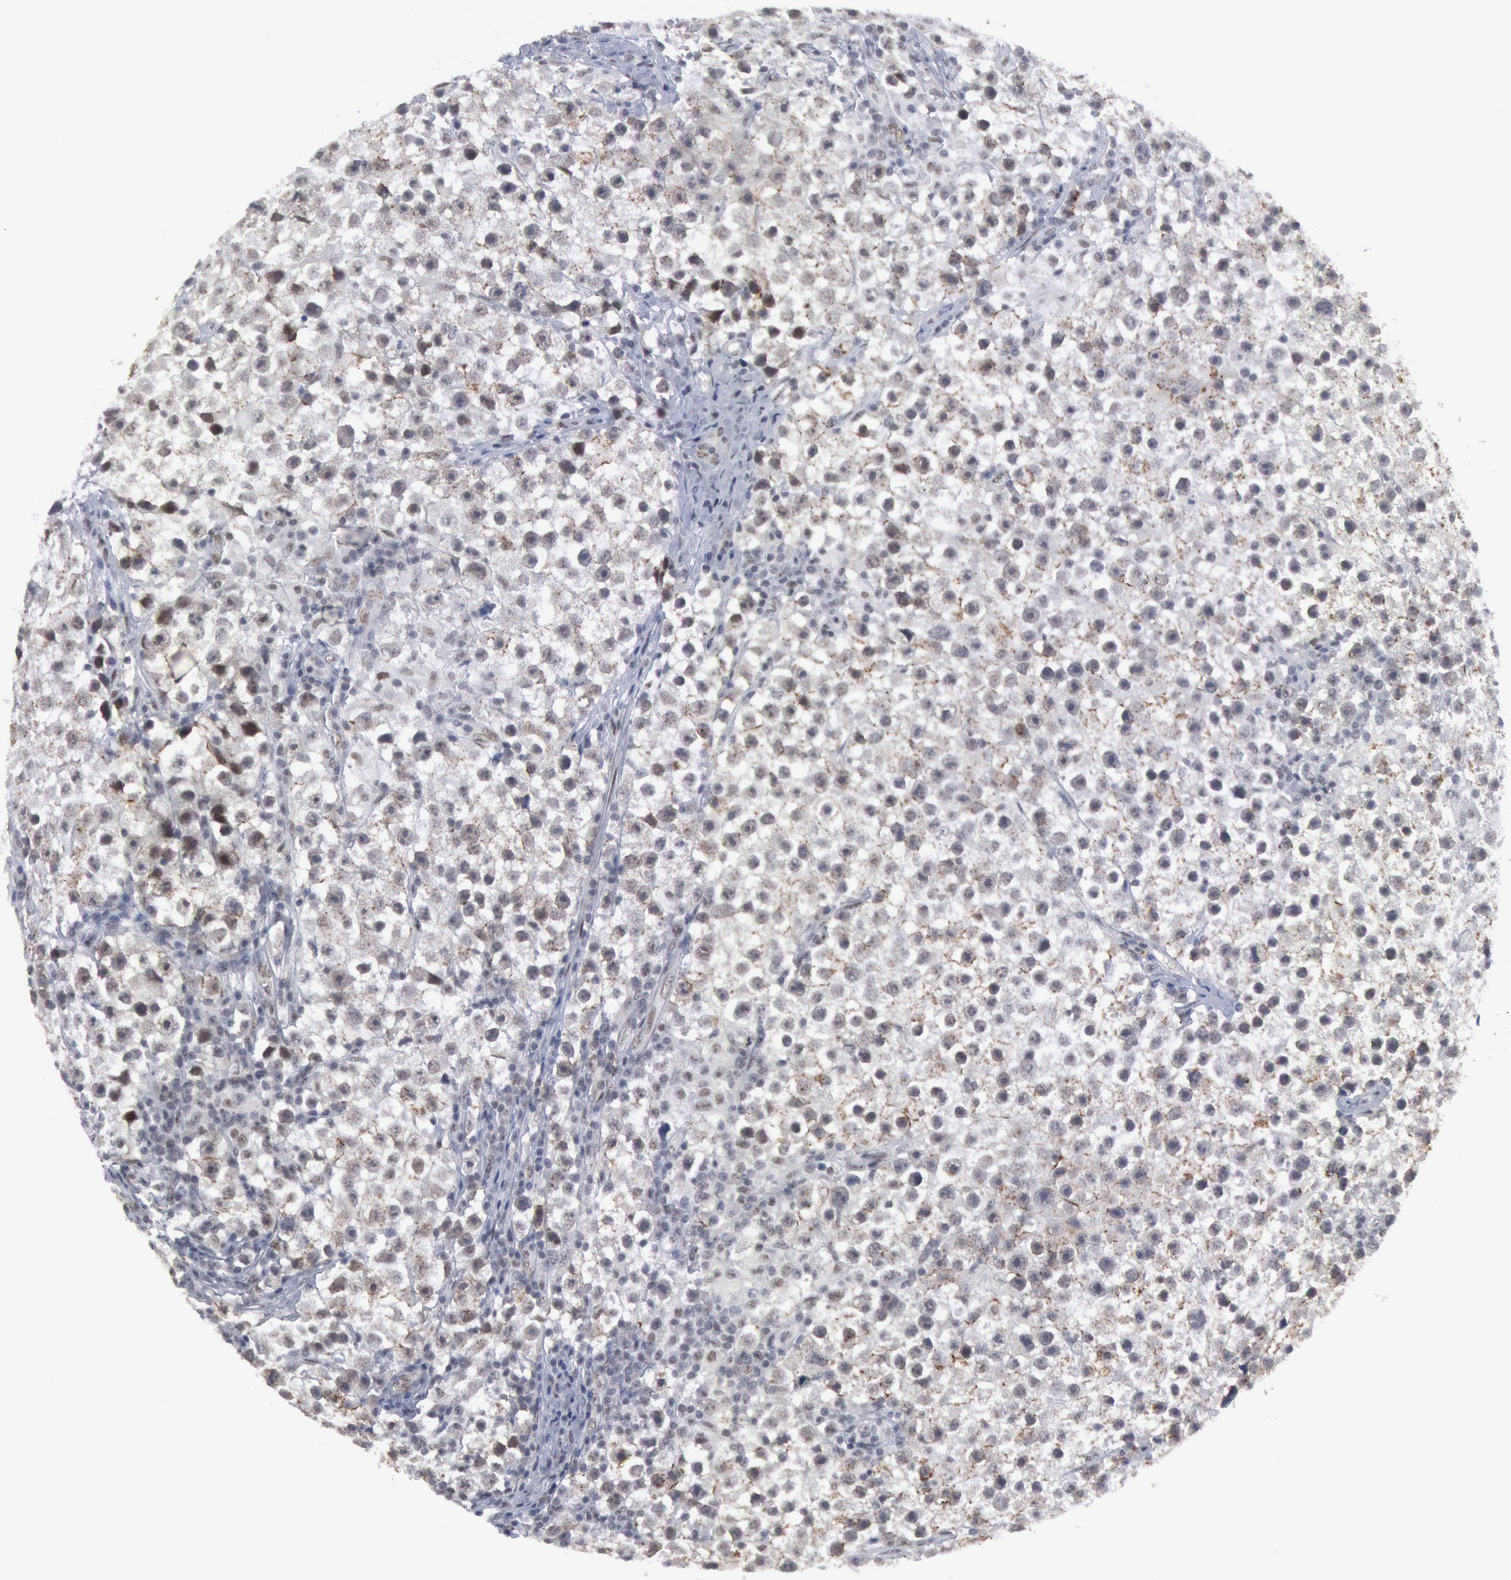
{"staining": {"intensity": "negative", "quantity": "none", "location": "none"}, "tissue": "testis cancer", "cell_type": "Tumor cells", "image_type": "cancer", "snomed": [{"axis": "morphology", "description": "Seminoma, NOS"}, {"axis": "topography", "description": "Testis"}], "caption": "There is no significant staining in tumor cells of testis cancer. Brightfield microscopy of immunohistochemistry (IHC) stained with DAB (brown) and hematoxylin (blue), captured at high magnification.", "gene": "FOXO1", "patient": {"sex": "male", "age": 35}}